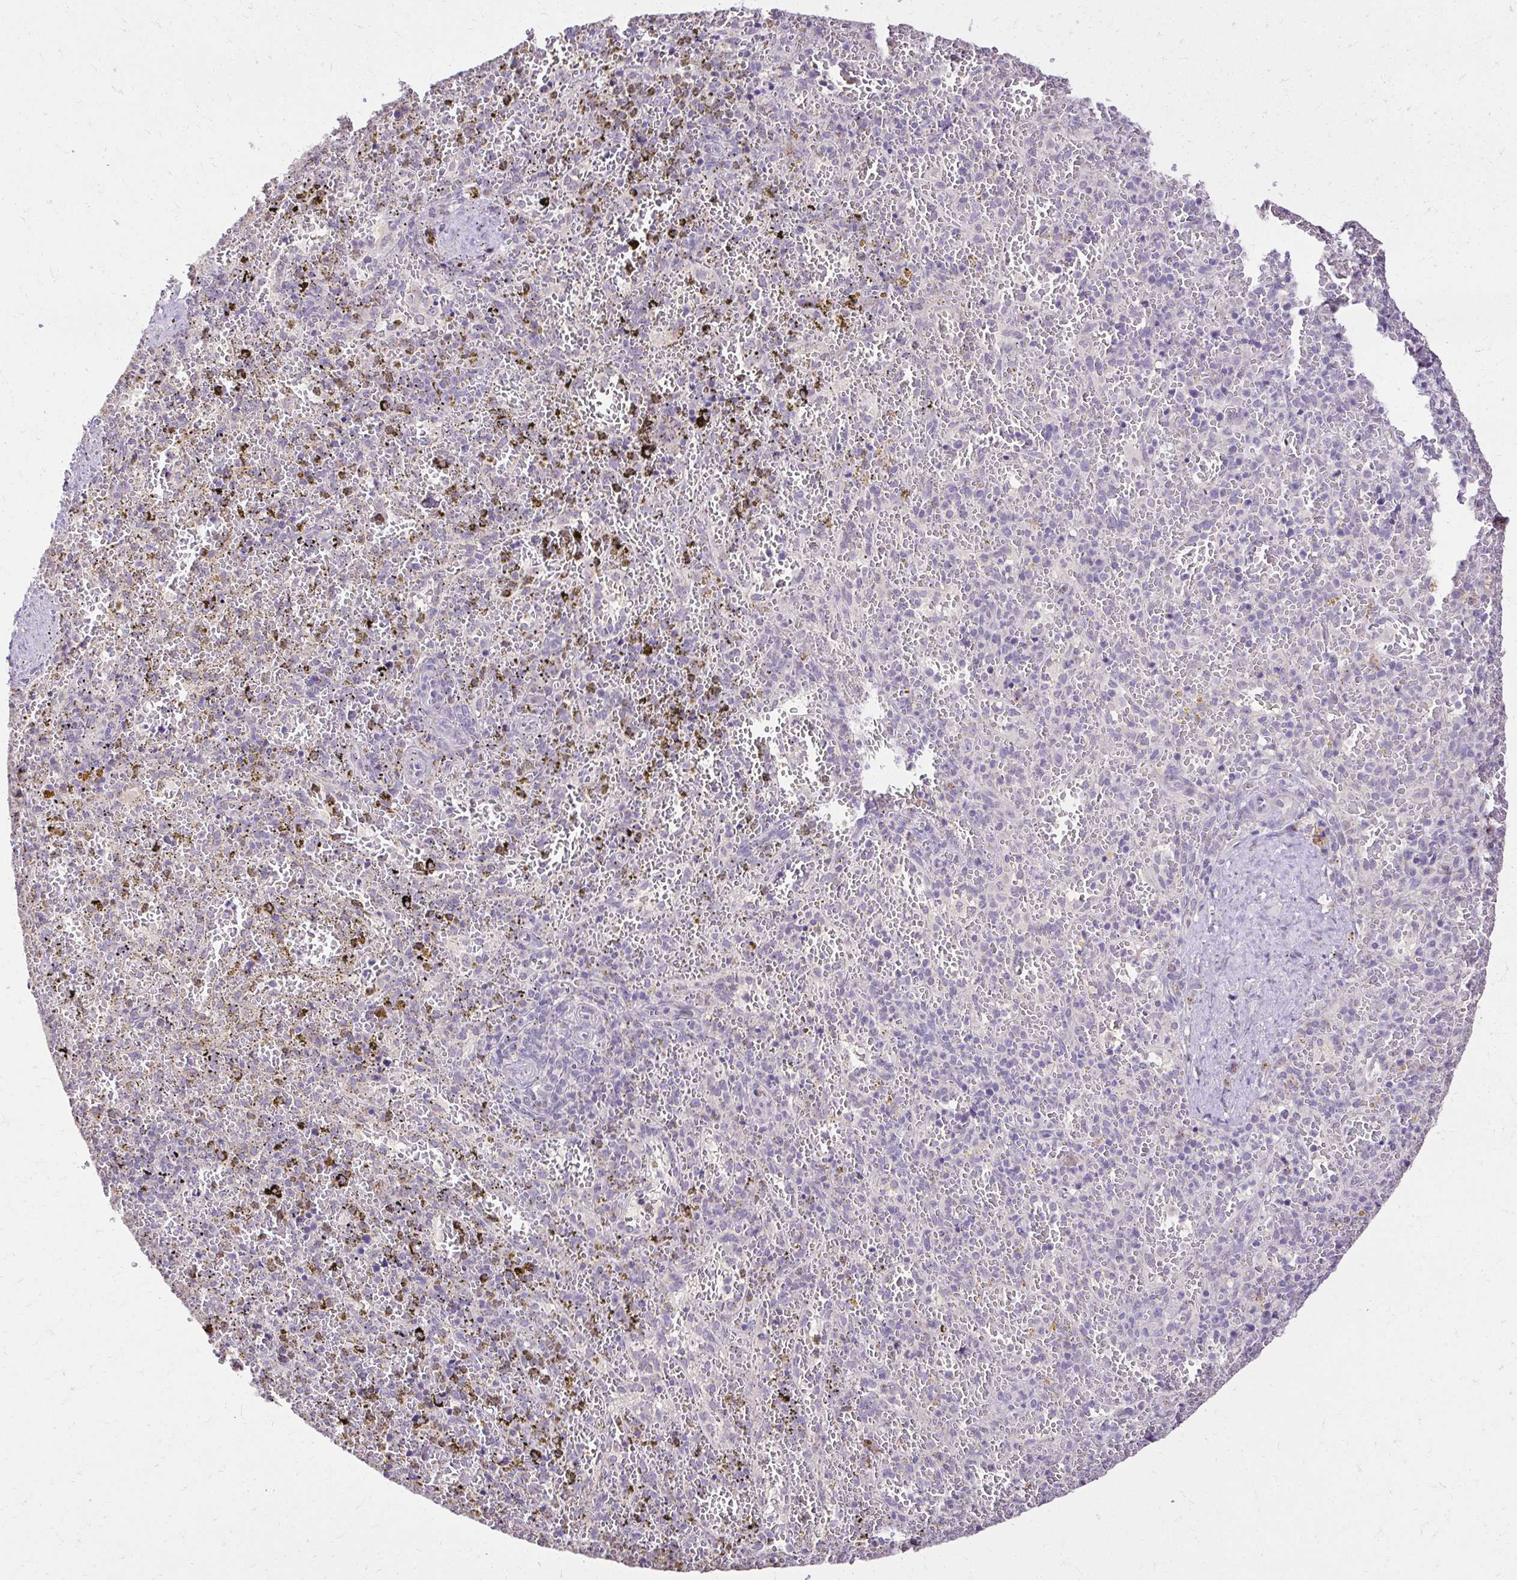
{"staining": {"intensity": "negative", "quantity": "none", "location": "none"}, "tissue": "spleen", "cell_type": "Cells in red pulp", "image_type": "normal", "snomed": [{"axis": "morphology", "description": "Normal tissue, NOS"}, {"axis": "topography", "description": "Spleen"}], "caption": "There is no significant staining in cells in red pulp of spleen. Nuclei are stained in blue.", "gene": "KIAA1210", "patient": {"sex": "female", "age": 50}}